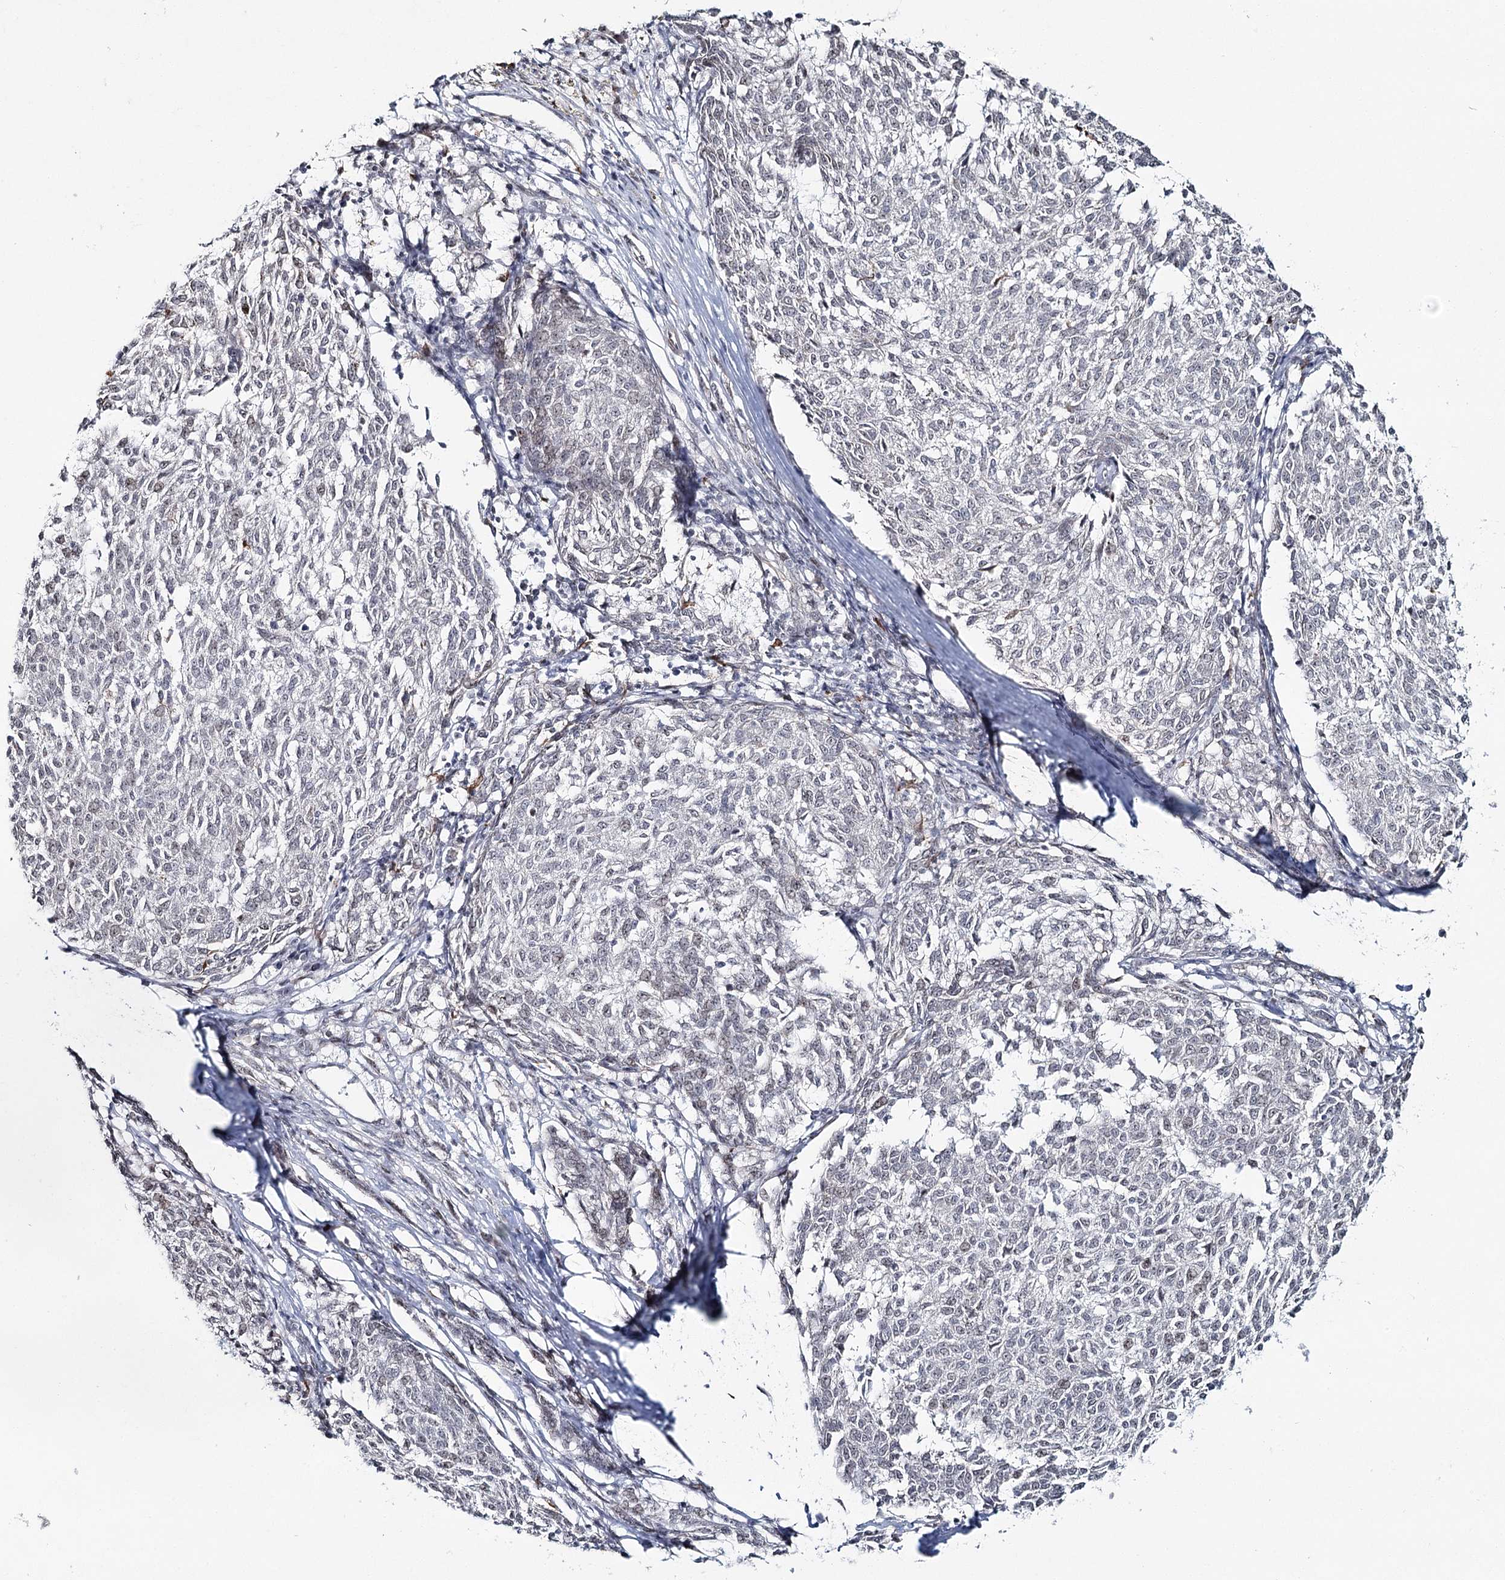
{"staining": {"intensity": "negative", "quantity": "none", "location": "none"}, "tissue": "melanoma", "cell_type": "Tumor cells", "image_type": "cancer", "snomed": [{"axis": "morphology", "description": "Malignant melanoma, NOS"}, {"axis": "topography", "description": "Skin"}], "caption": "A high-resolution micrograph shows IHC staining of malignant melanoma, which shows no significant expression in tumor cells.", "gene": "ATAD1", "patient": {"sex": "female", "age": 72}}